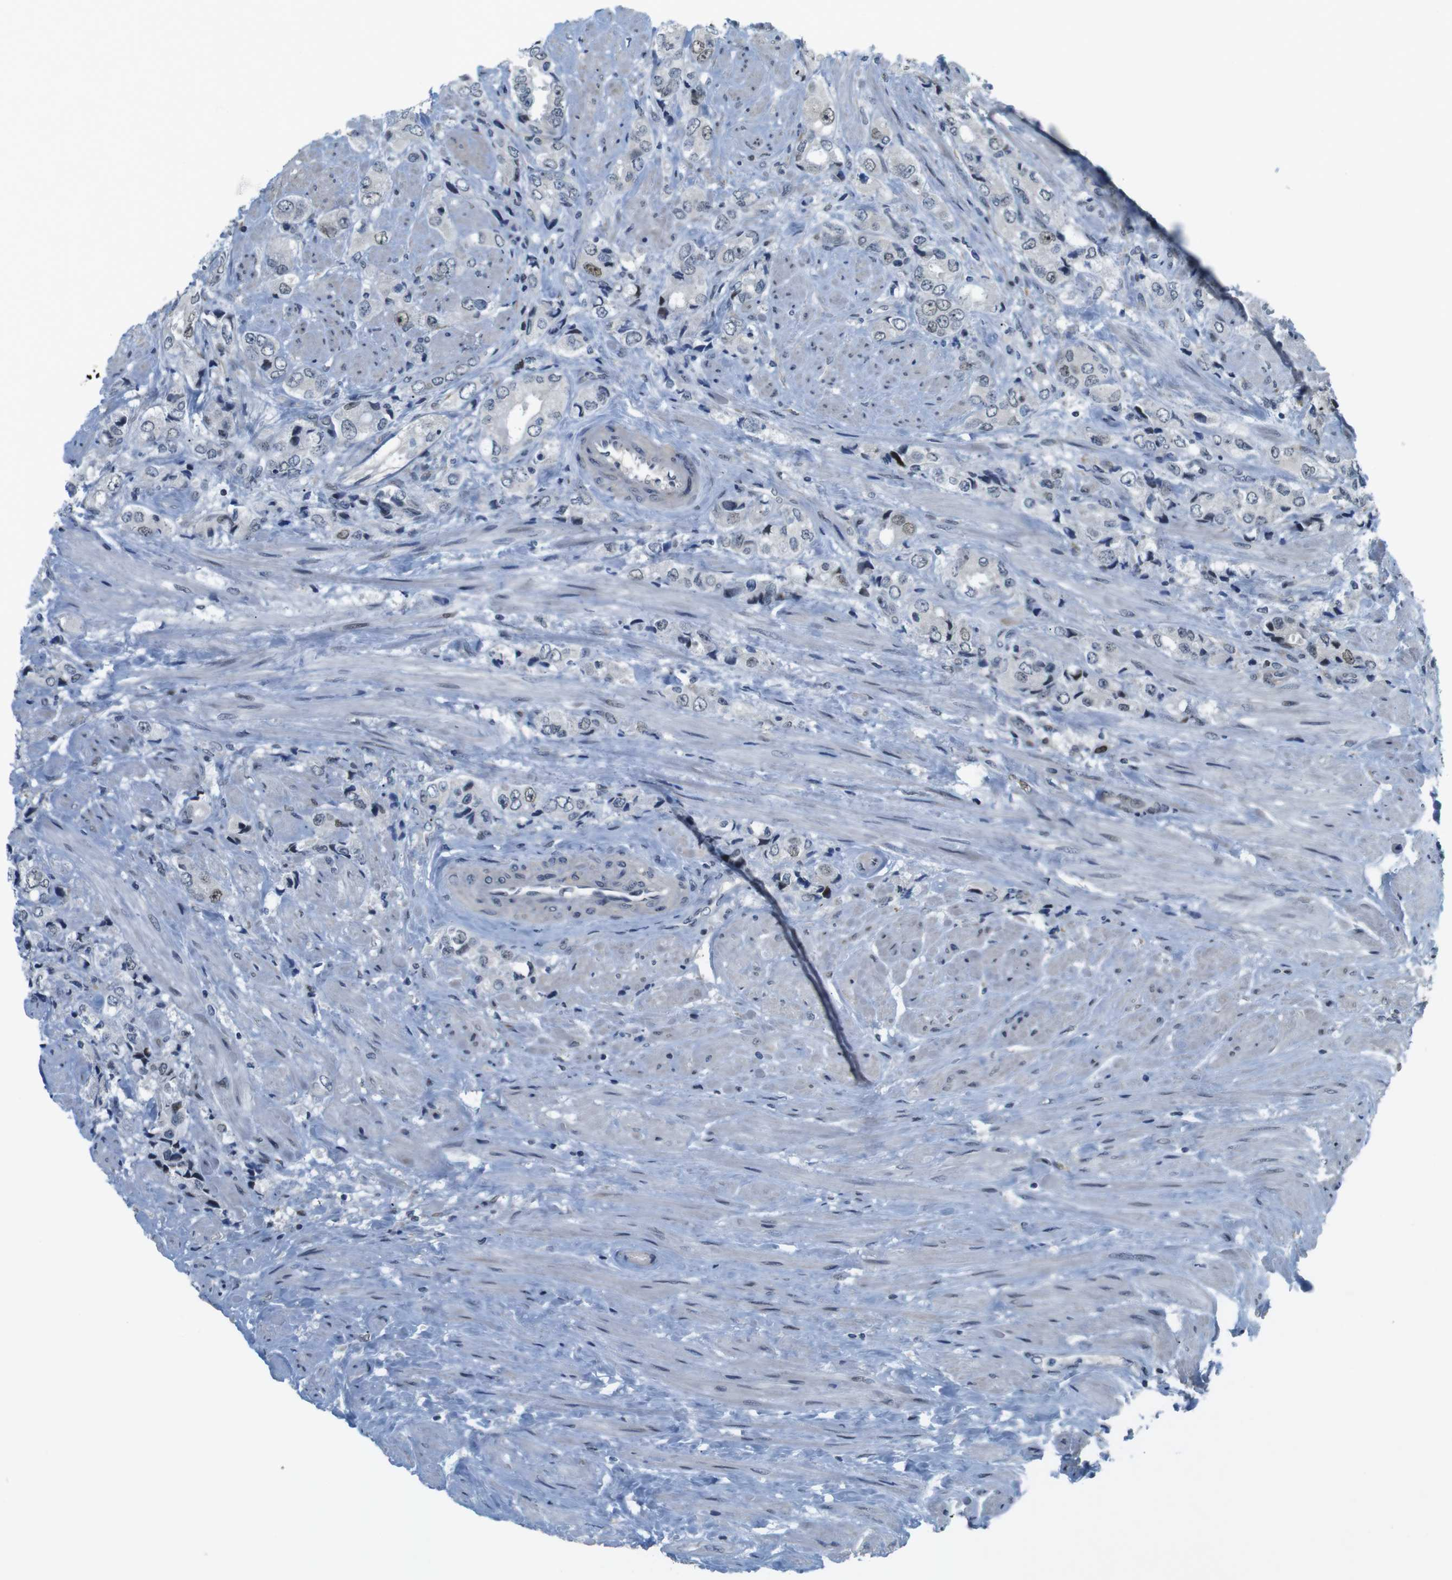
{"staining": {"intensity": "weak", "quantity": "<25%", "location": "nuclear"}, "tissue": "prostate cancer", "cell_type": "Tumor cells", "image_type": "cancer", "snomed": [{"axis": "morphology", "description": "Adenocarcinoma, High grade"}, {"axis": "topography", "description": "Prostate"}], "caption": "Immunohistochemistry (IHC) of human prostate adenocarcinoma (high-grade) demonstrates no expression in tumor cells.", "gene": "SMCO2", "patient": {"sex": "male", "age": 61}}